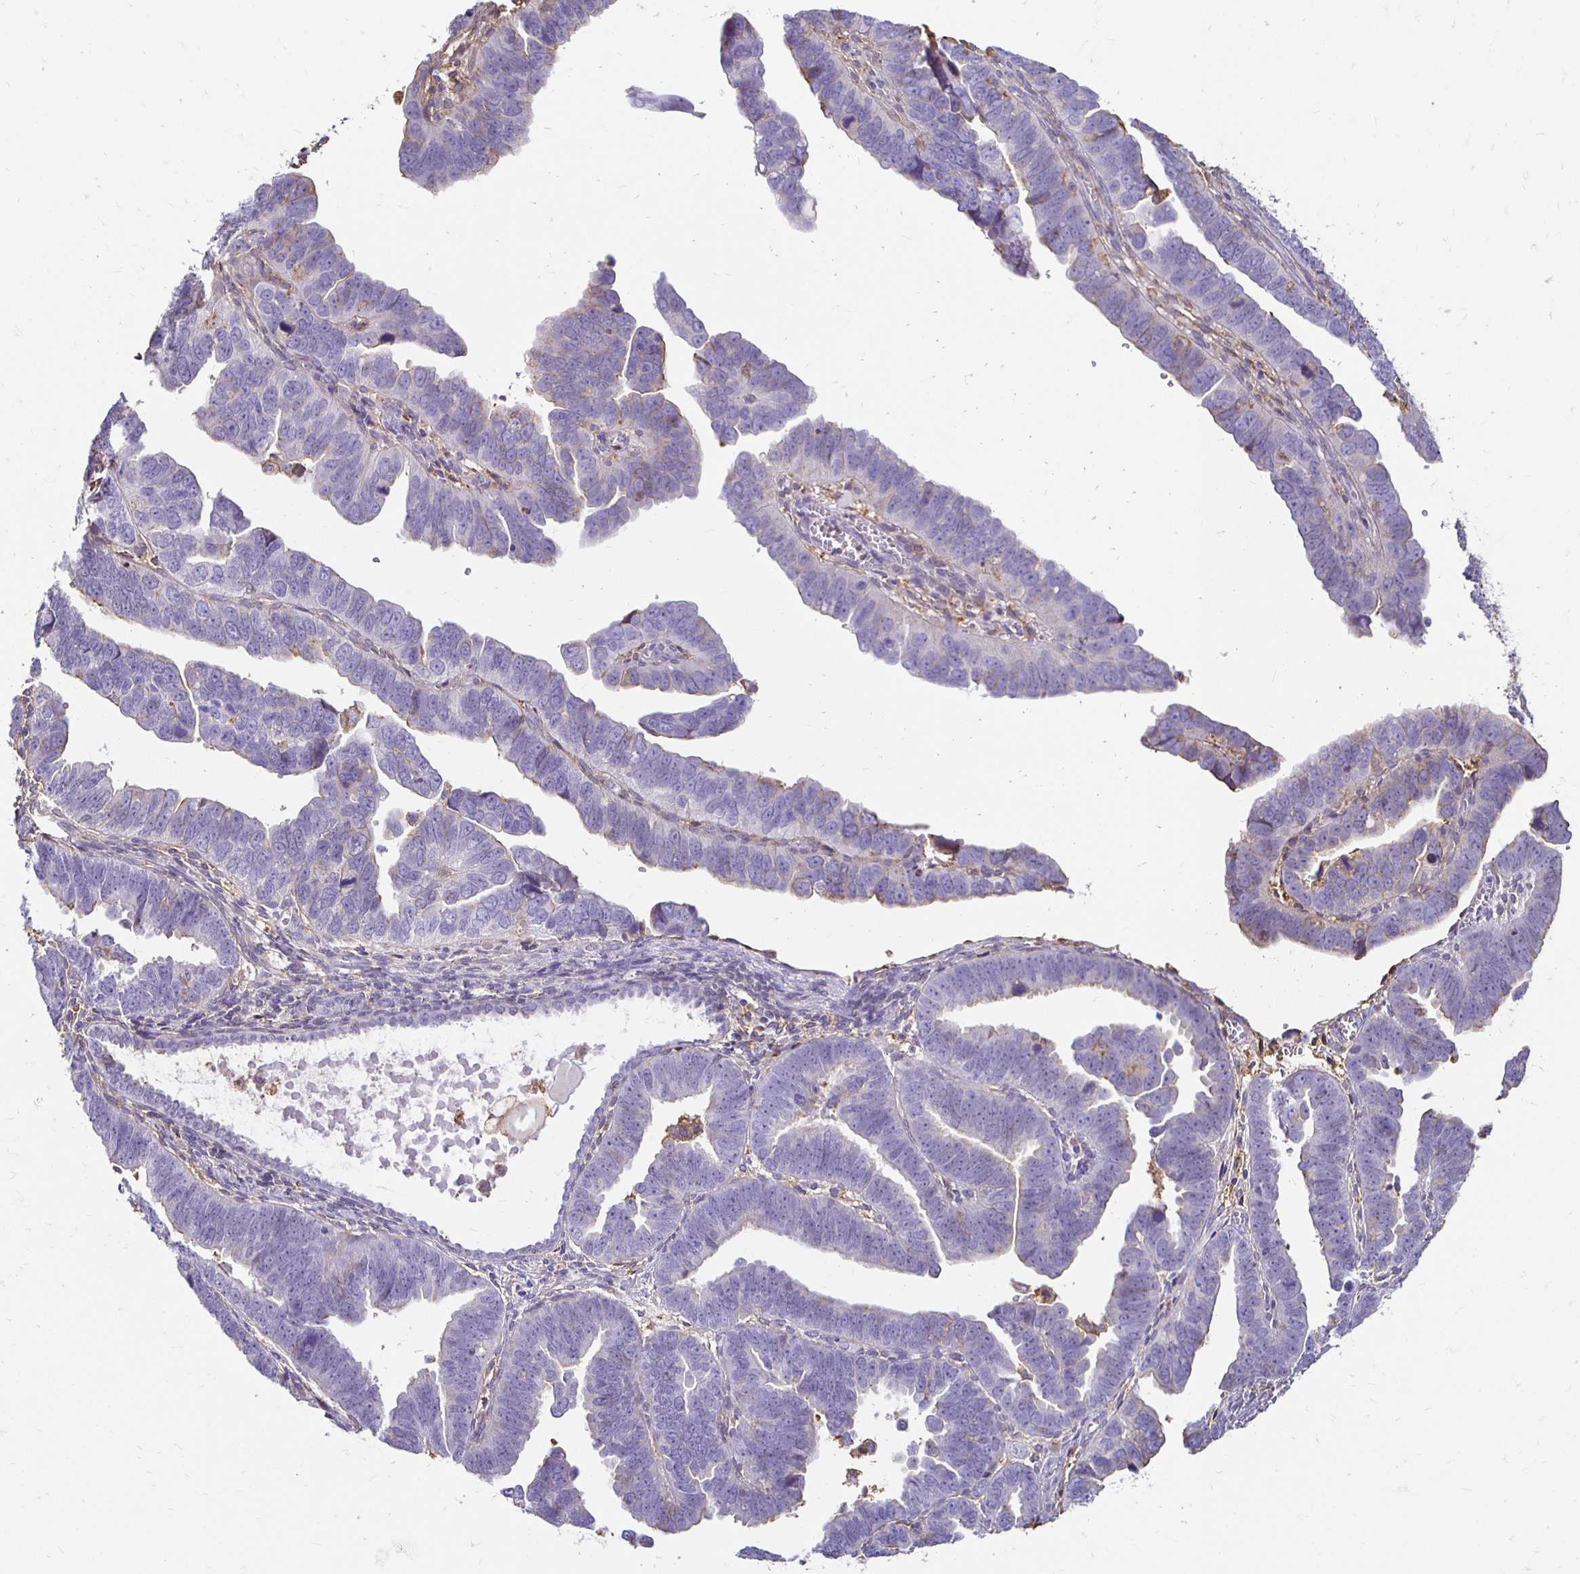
{"staining": {"intensity": "negative", "quantity": "none", "location": "none"}, "tissue": "endometrial cancer", "cell_type": "Tumor cells", "image_type": "cancer", "snomed": [{"axis": "morphology", "description": "Adenocarcinoma, NOS"}, {"axis": "topography", "description": "Endometrium"}], "caption": "This is an IHC image of adenocarcinoma (endometrial). There is no staining in tumor cells.", "gene": "TAS1R3", "patient": {"sex": "female", "age": 75}}